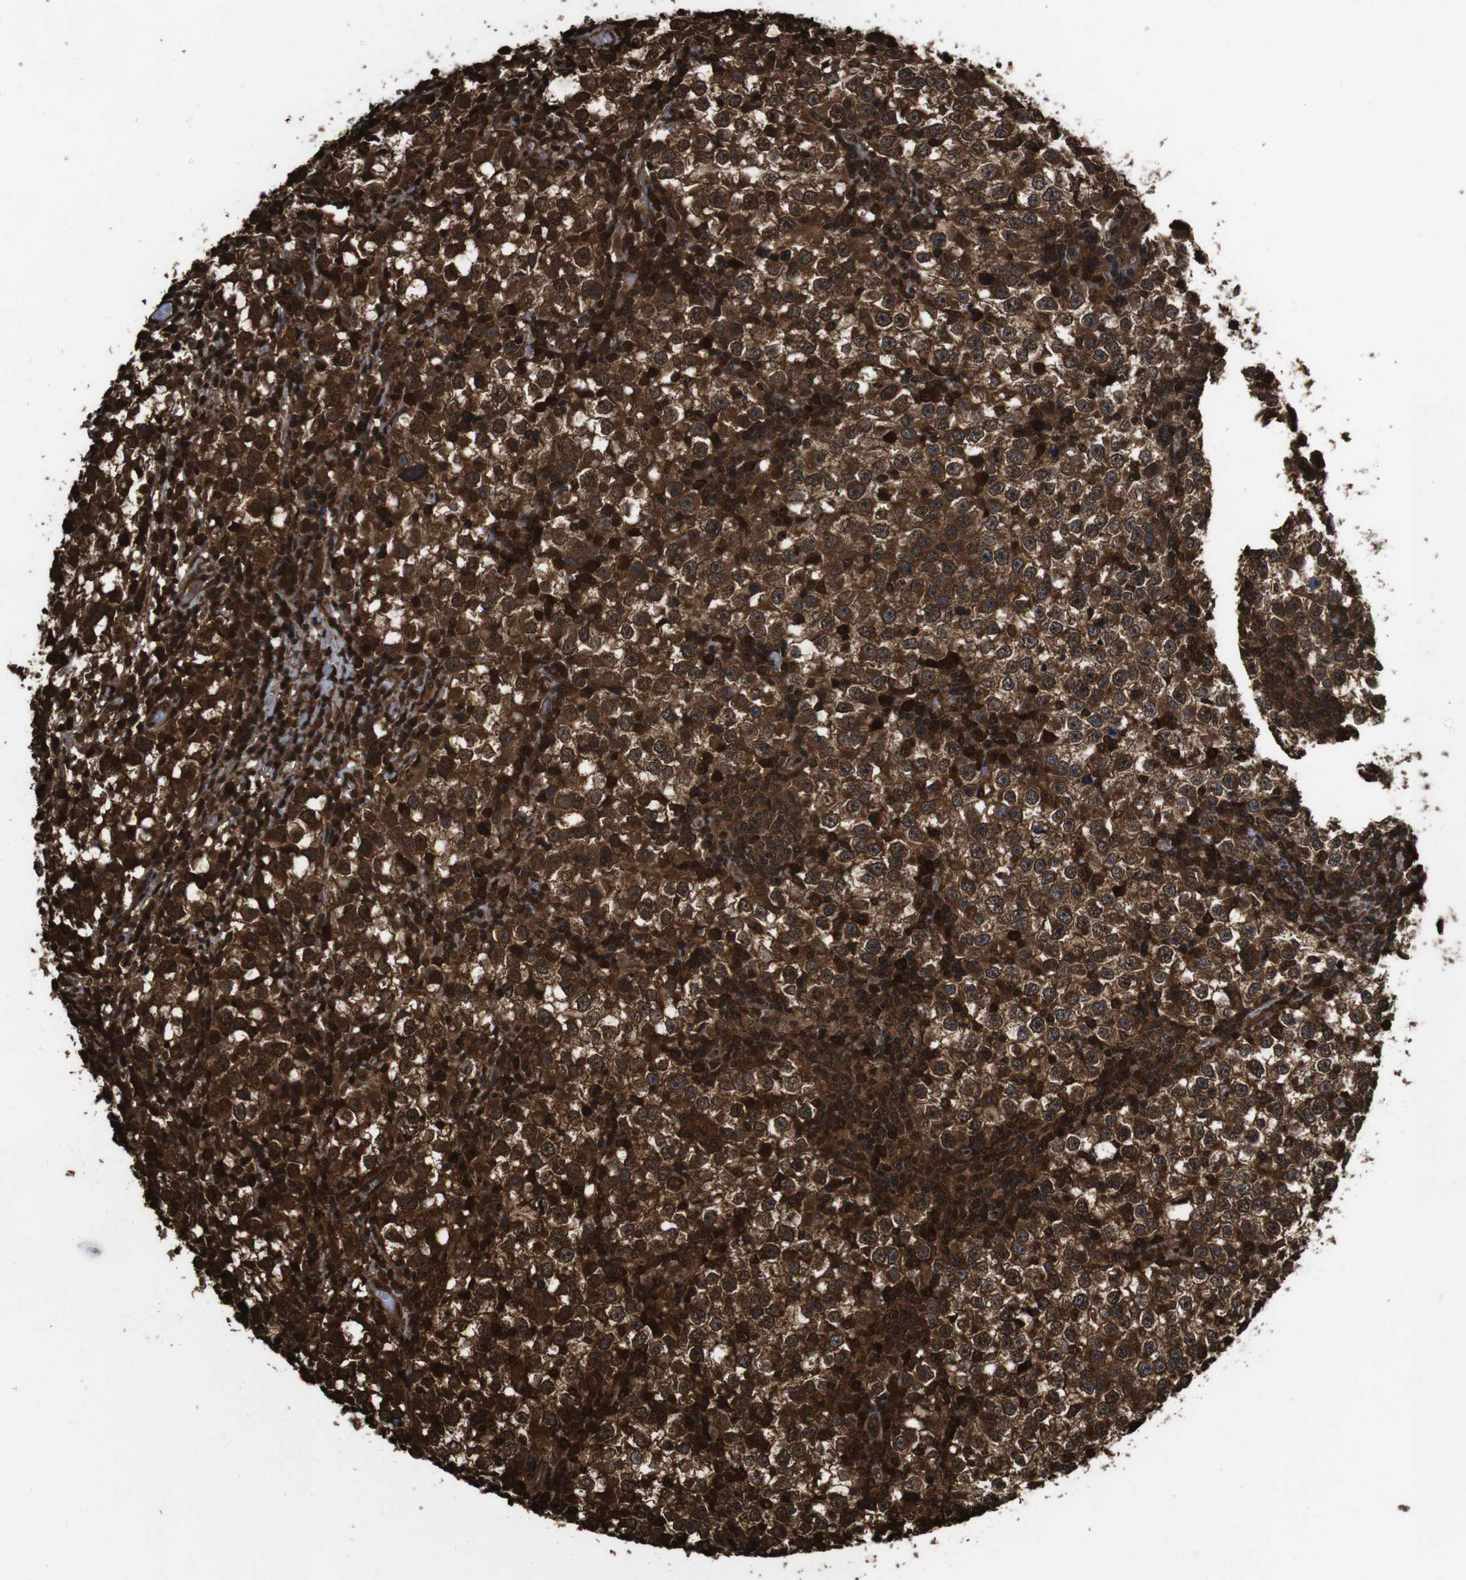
{"staining": {"intensity": "strong", "quantity": ">75%", "location": "cytoplasmic/membranous,nuclear"}, "tissue": "testis cancer", "cell_type": "Tumor cells", "image_type": "cancer", "snomed": [{"axis": "morphology", "description": "Seminoma, NOS"}, {"axis": "topography", "description": "Testis"}], "caption": "Protein staining shows strong cytoplasmic/membranous and nuclear positivity in approximately >75% of tumor cells in seminoma (testis). (DAB IHC, brown staining for protein, blue staining for nuclei).", "gene": "VCP", "patient": {"sex": "male", "age": 65}}